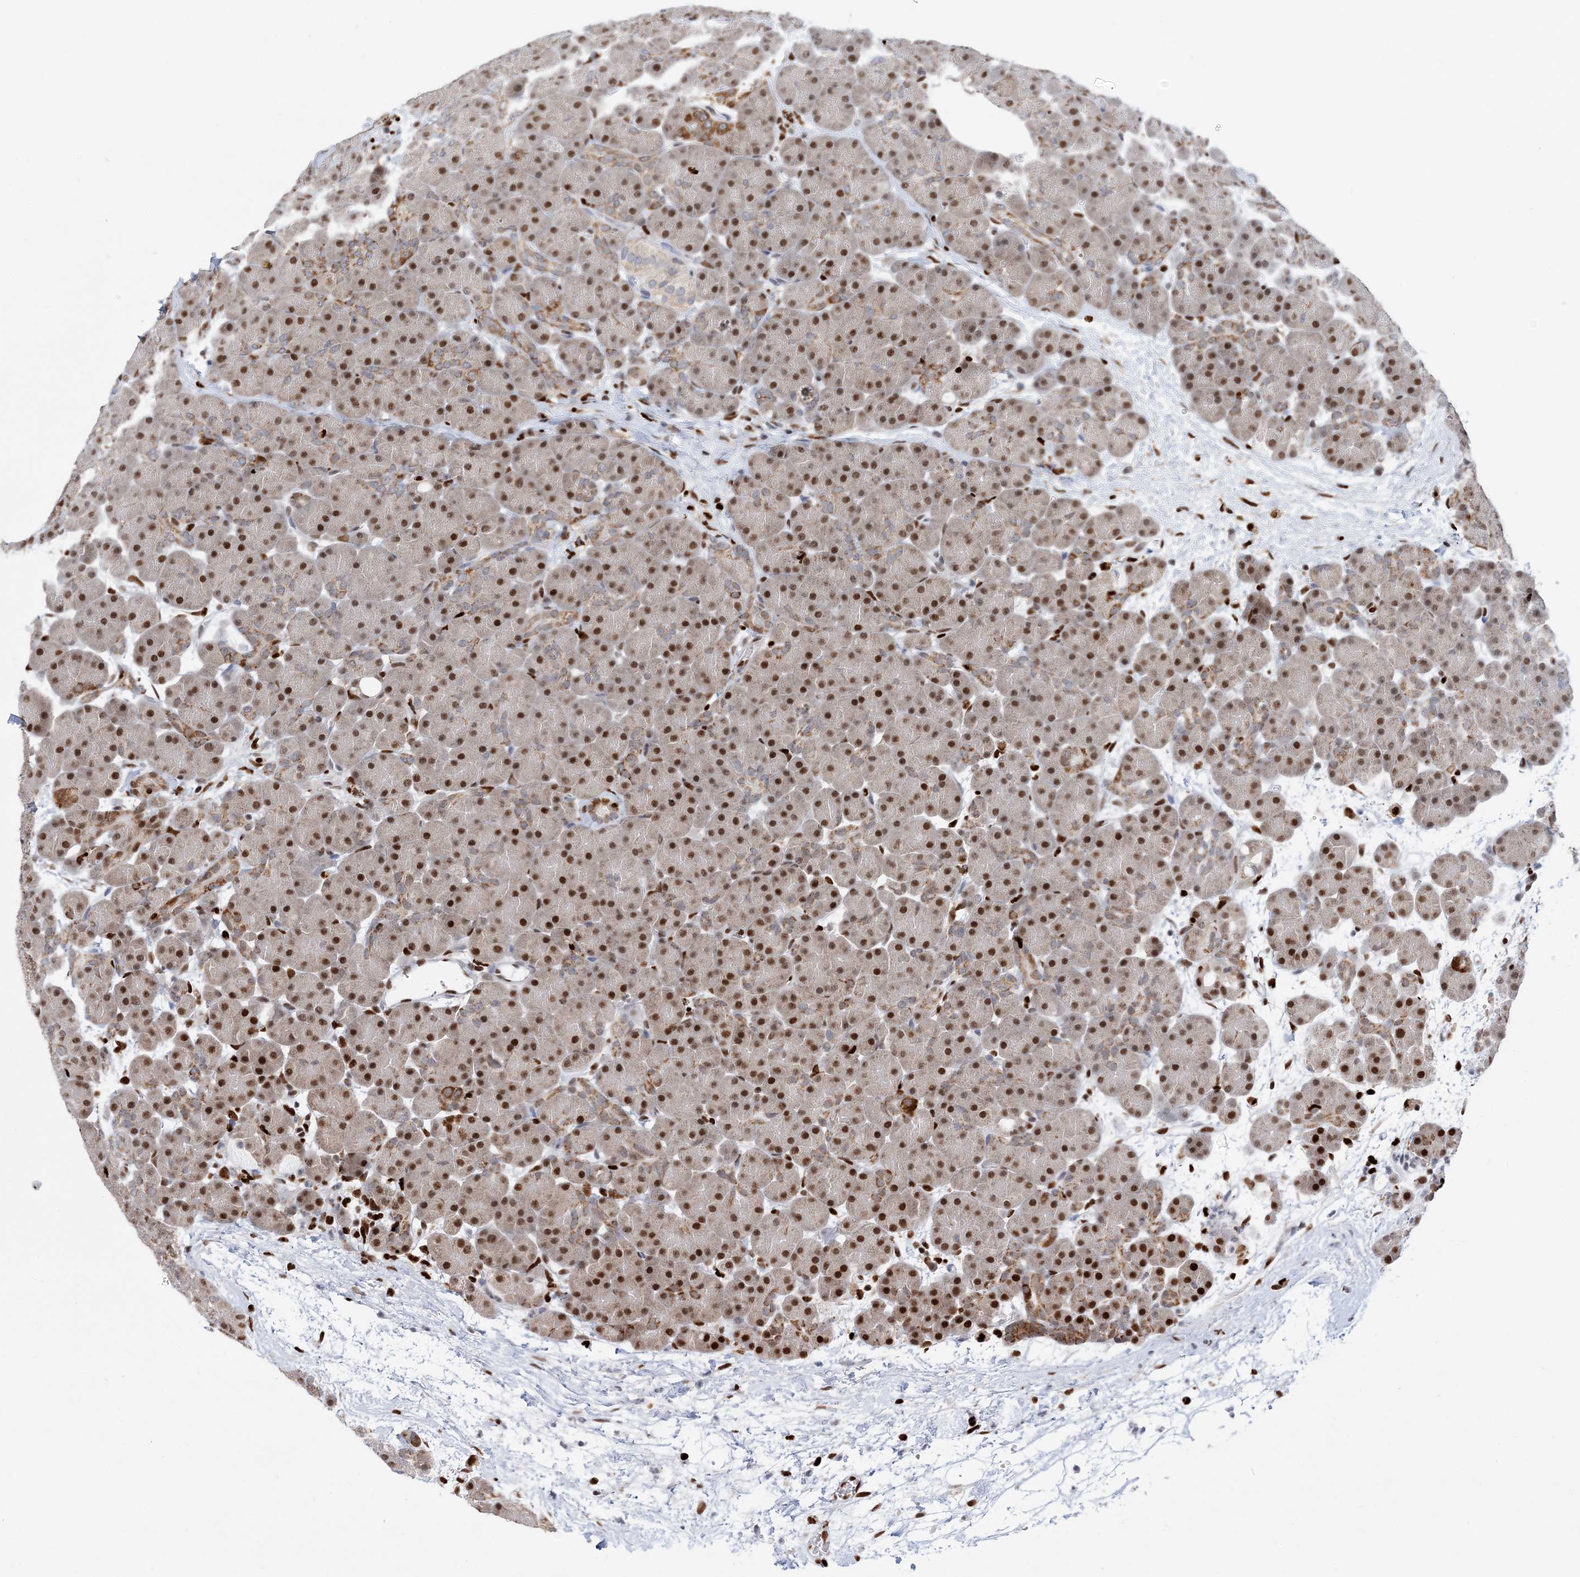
{"staining": {"intensity": "strong", "quantity": "25%-75%", "location": "nuclear"}, "tissue": "pancreas", "cell_type": "Exocrine glandular cells", "image_type": "normal", "snomed": [{"axis": "morphology", "description": "Normal tissue, NOS"}, {"axis": "topography", "description": "Pancreas"}], "caption": "A high-resolution photomicrograph shows immunohistochemistry staining of benign pancreas, which displays strong nuclear expression in about 25%-75% of exocrine glandular cells. (brown staining indicates protein expression, while blue staining denotes nuclei).", "gene": "NIT2", "patient": {"sex": "male", "age": 66}}